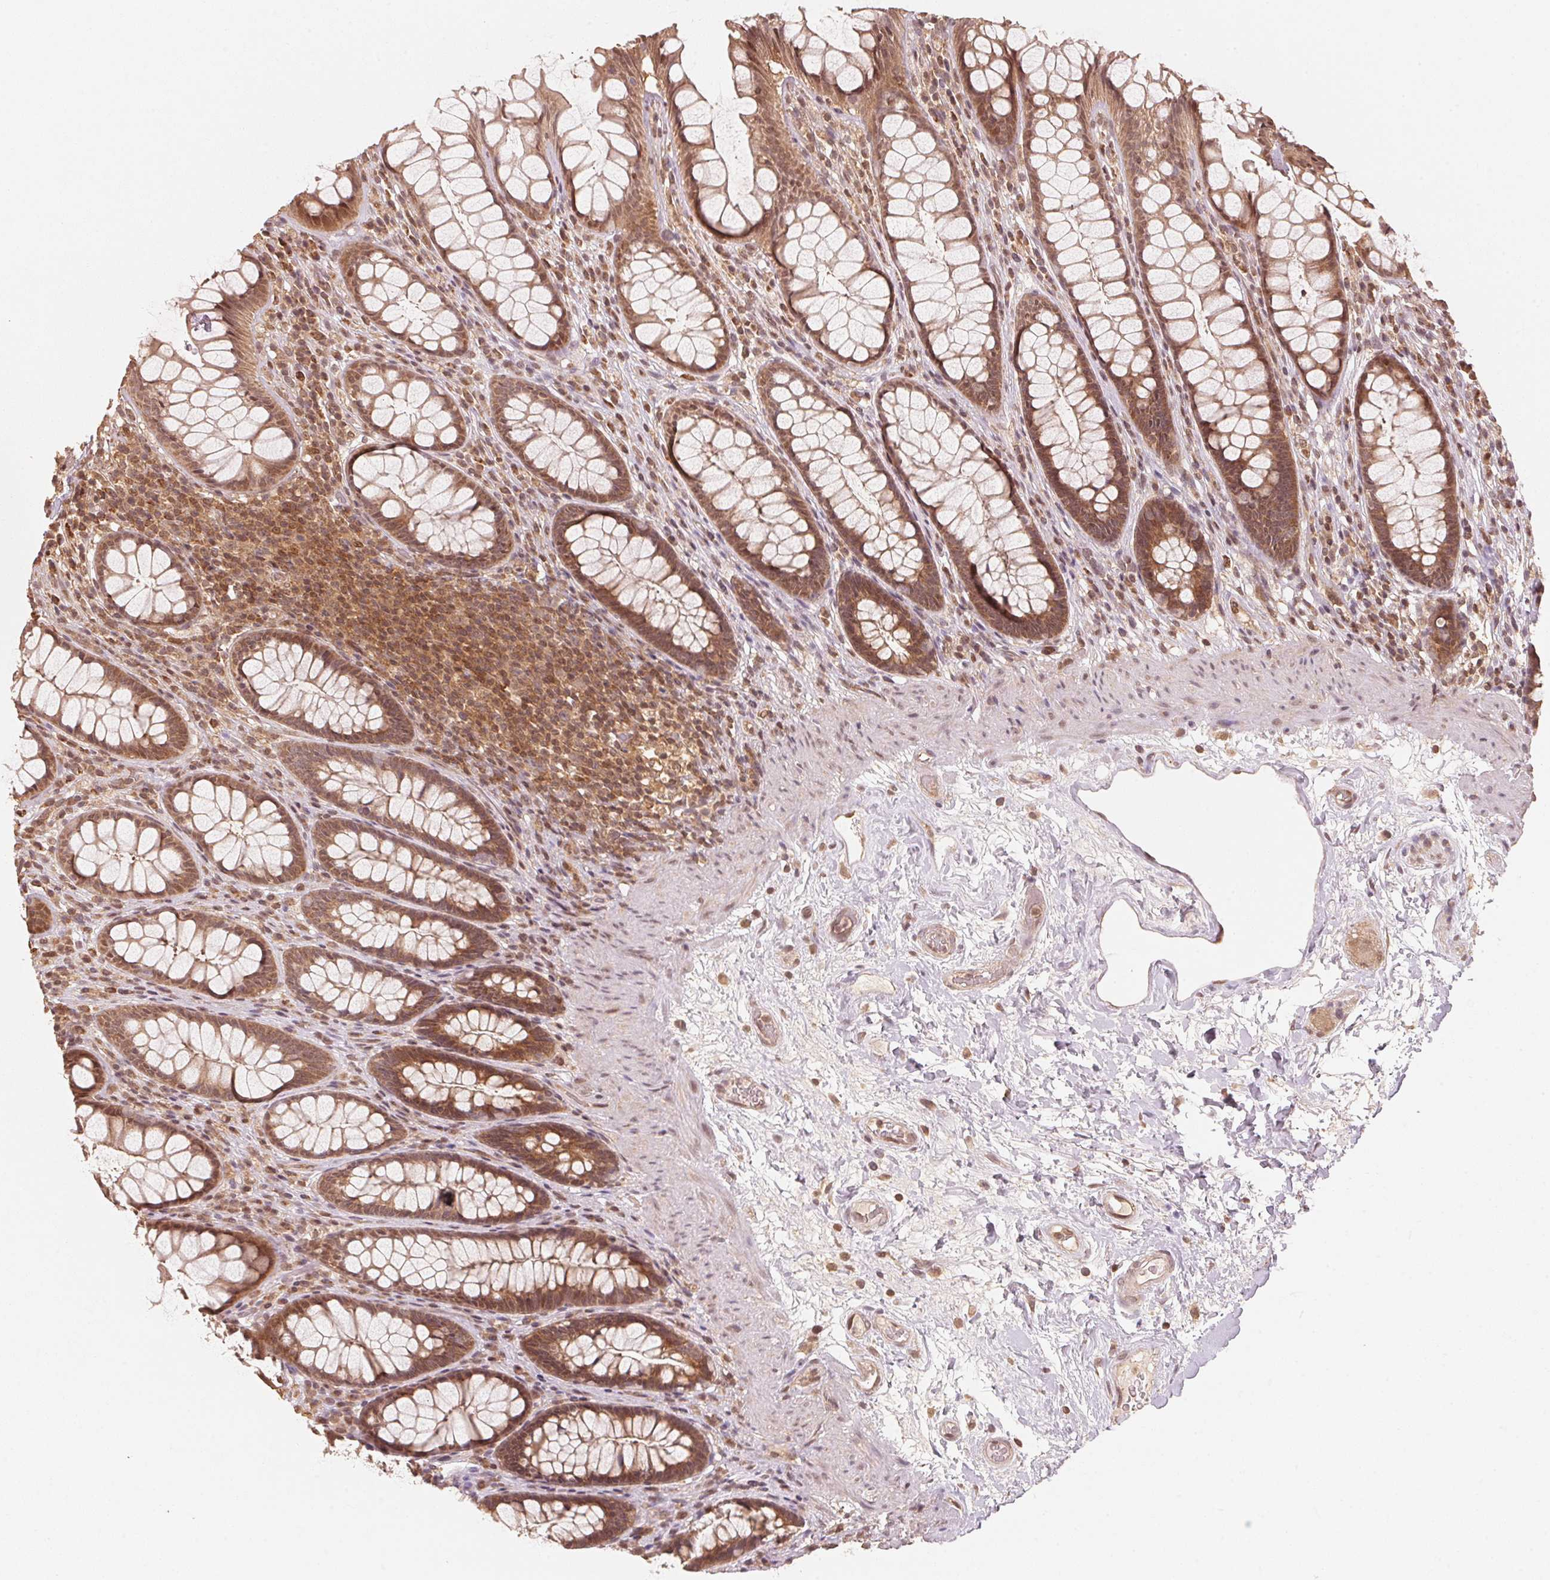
{"staining": {"intensity": "moderate", "quantity": ">75%", "location": "cytoplasmic/membranous,nuclear"}, "tissue": "rectum", "cell_type": "Glandular cells", "image_type": "normal", "snomed": [{"axis": "morphology", "description": "Normal tissue, NOS"}, {"axis": "topography", "description": "Rectum"}], "caption": "Immunohistochemistry (IHC) staining of benign rectum, which exhibits medium levels of moderate cytoplasmic/membranous,nuclear expression in approximately >75% of glandular cells indicating moderate cytoplasmic/membranous,nuclear protein staining. The staining was performed using DAB (brown) for protein detection and nuclei were counterstained in hematoxylin (blue).", "gene": "C2orf73", "patient": {"sex": "male", "age": 72}}